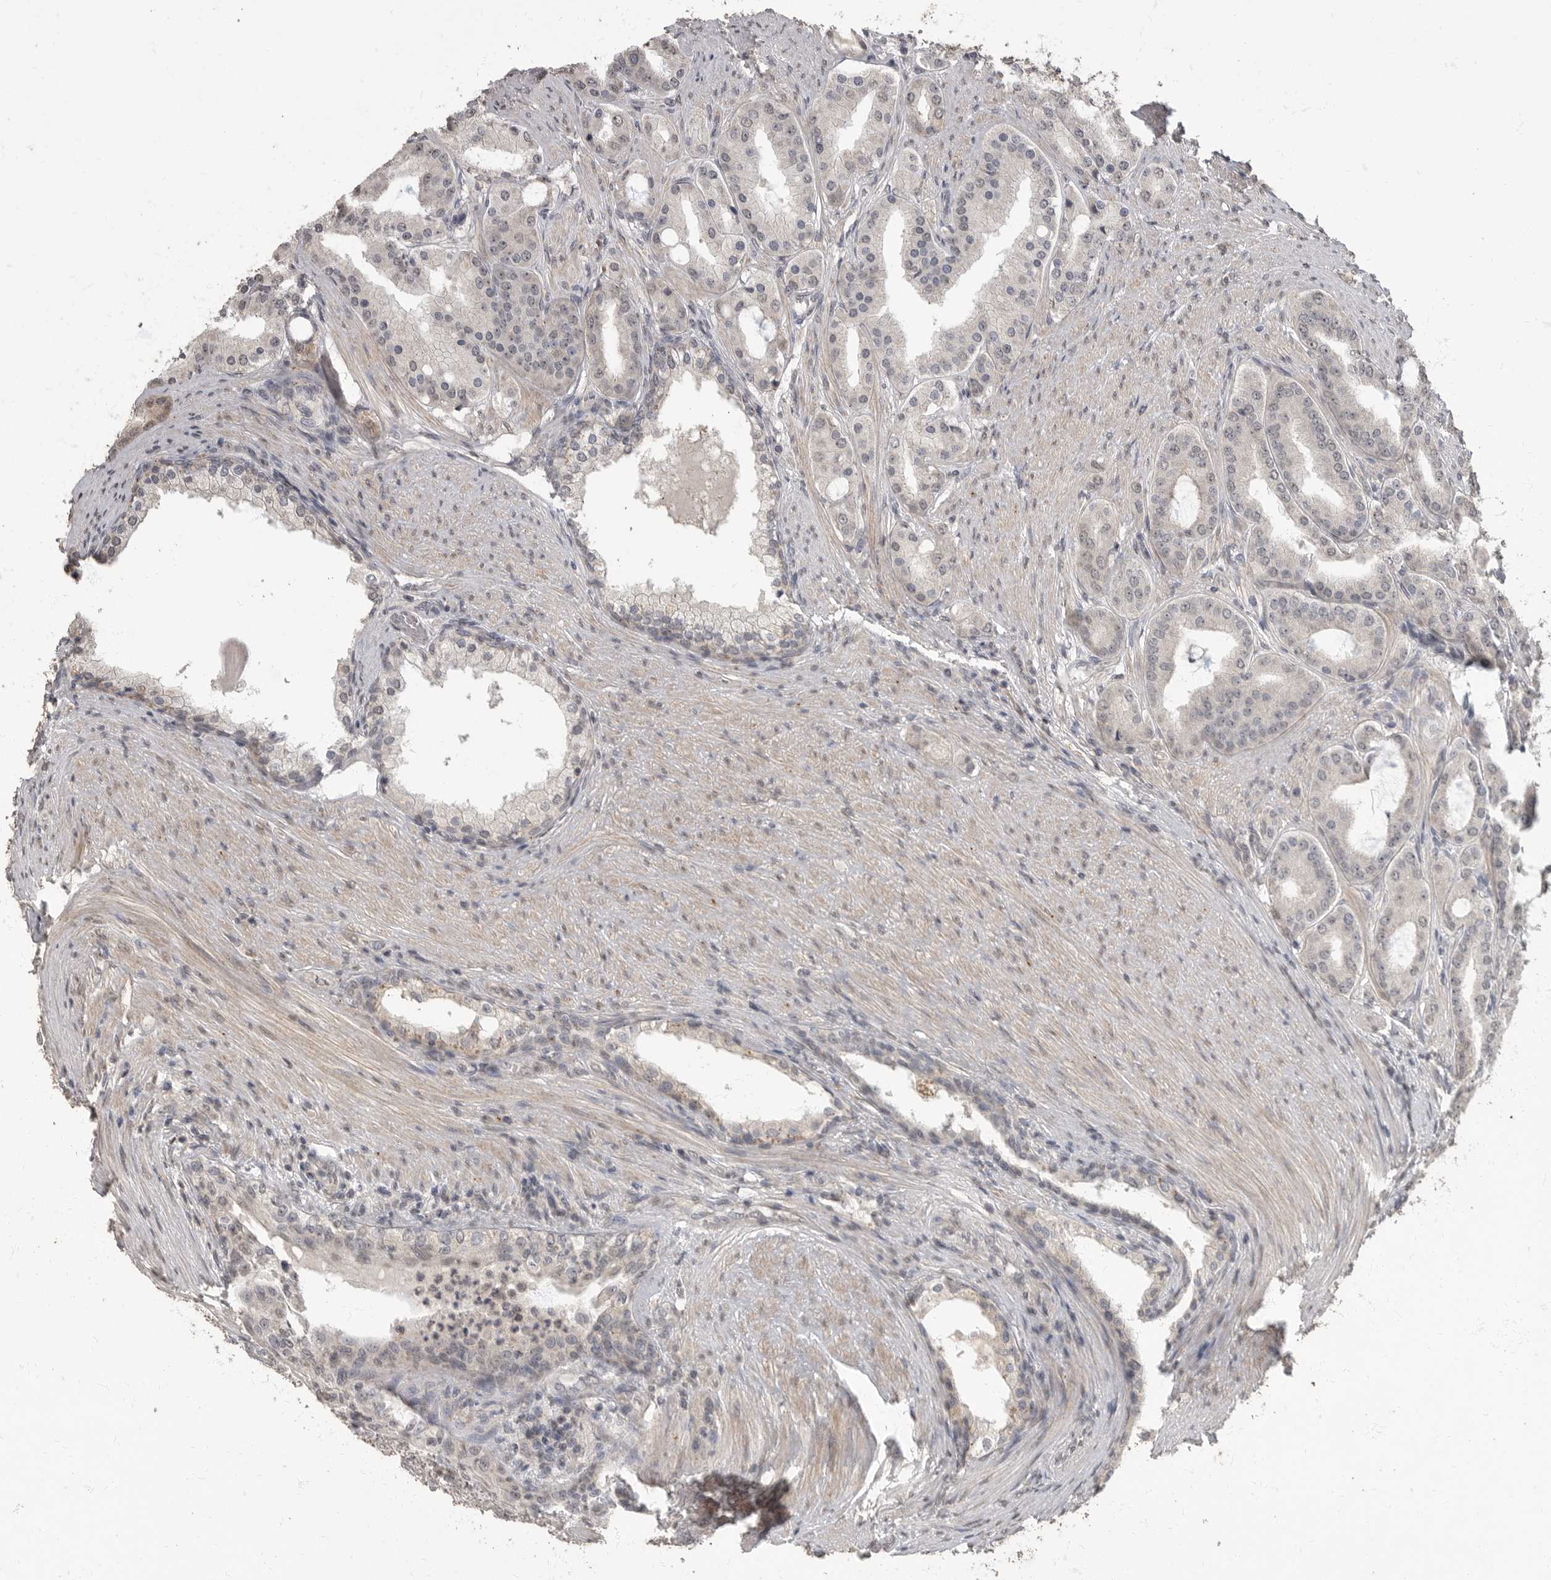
{"staining": {"intensity": "negative", "quantity": "none", "location": "none"}, "tissue": "prostate cancer", "cell_type": "Tumor cells", "image_type": "cancer", "snomed": [{"axis": "morphology", "description": "Adenocarcinoma, High grade"}, {"axis": "topography", "description": "Prostate"}], "caption": "Image shows no significant protein positivity in tumor cells of prostate cancer. (DAB immunohistochemistry (IHC) with hematoxylin counter stain).", "gene": "MAFG", "patient": {"sex": "male", "age": 60}}